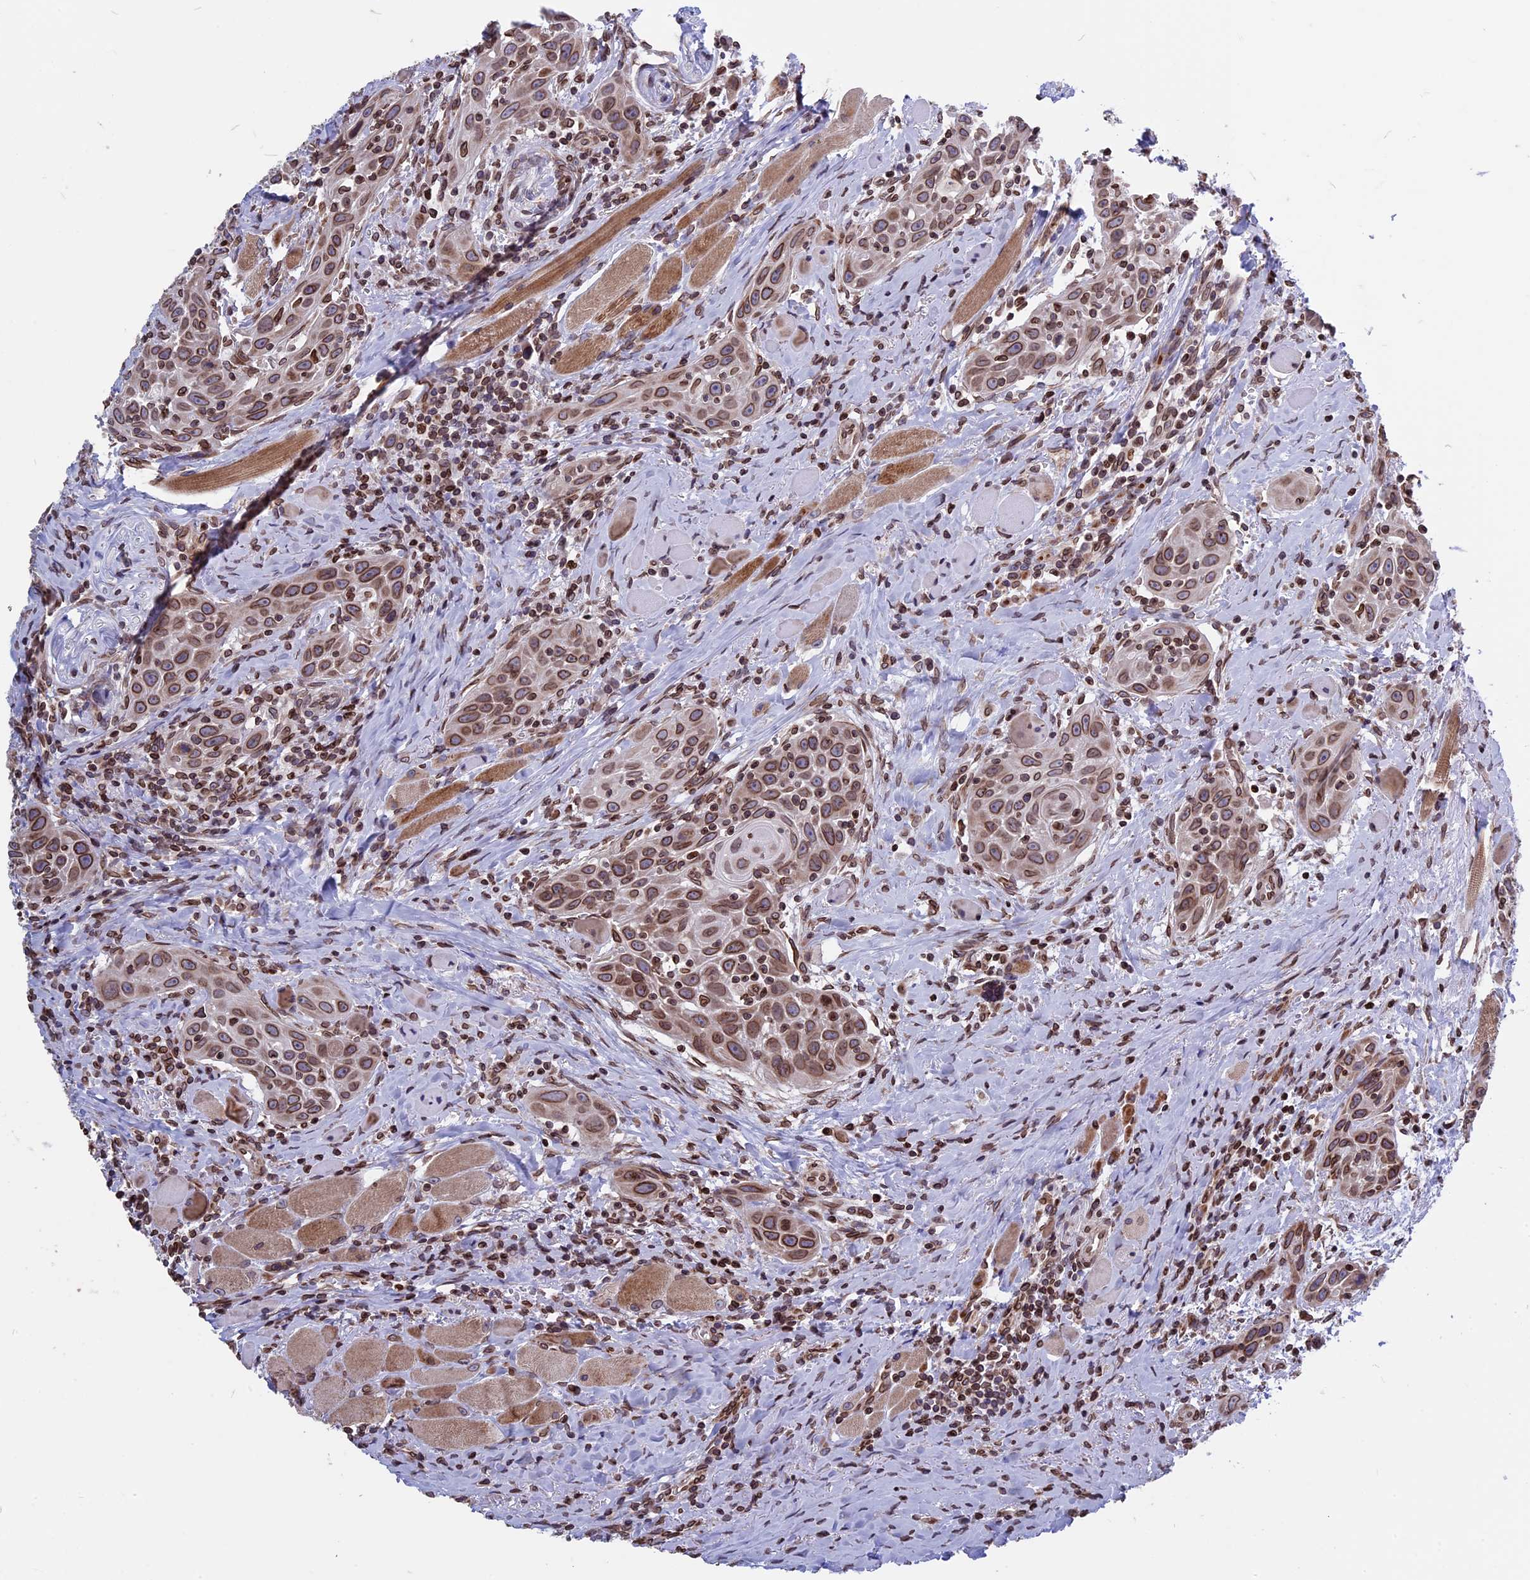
{"staining": {"intensity": "moderate", "quantity": ">75%", "location": "cytoplasmic/membranous,nuclear"}, "tissue": "head and neck cancer", "cell_type": "Tumor cells", "image_type": "cancer", "snomed": [{"axis": "morphology", "description": "Squamous cell carcinoma, NOS"}, {"axis": "topography", "description": "Oral tissue"}, {"axis": "topography", "description": "Head-Neck"}], "caption": "Head and neck cancer stained for a protein reveals moderate cytoplasmic/membranous and nuclear positivity in tumor cells.", "gene": "PTCHD4", "patient": {"sex": "female", "age": 50}}